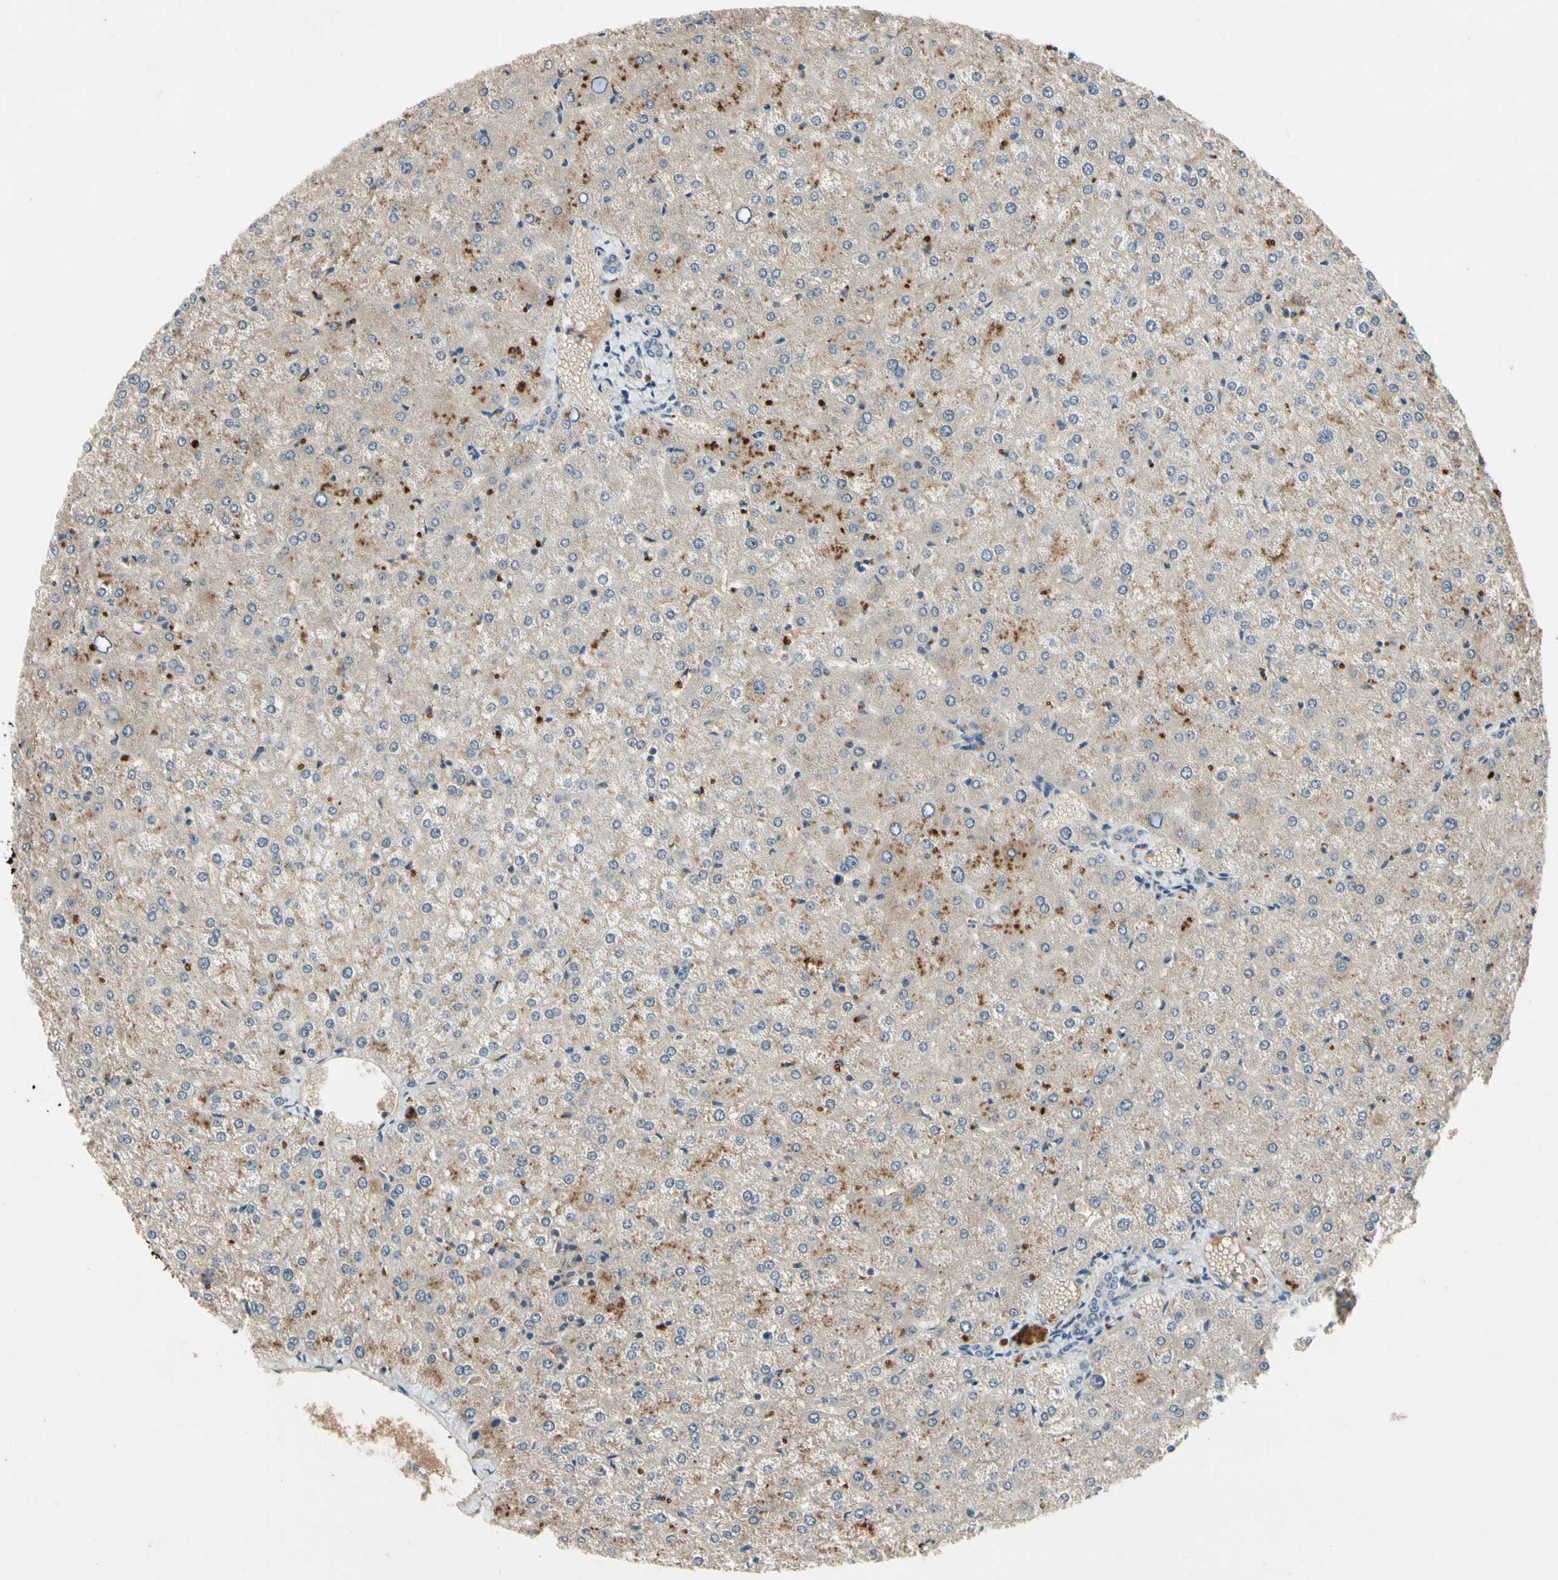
{"staining": {"intensity": "weak", "quantity": "25%-75%", "location": "cytoplasmic/membranous"}, "tissue": "liver", "cell_type": "Cholangiocytes", "image_type": "normal", "snomed": [{"axis": "morphology", "description": "Normal tissue, NOS"}, {"axis": "topography", "description": "Liver"}], "caption": "The immunohistochemical stain labels weak cytoplasmic/membranous staining in cholangiocytes of unremarkable liver.", "gene": "IL1RL1", "patient": {"sex": "female", "age": 32}}